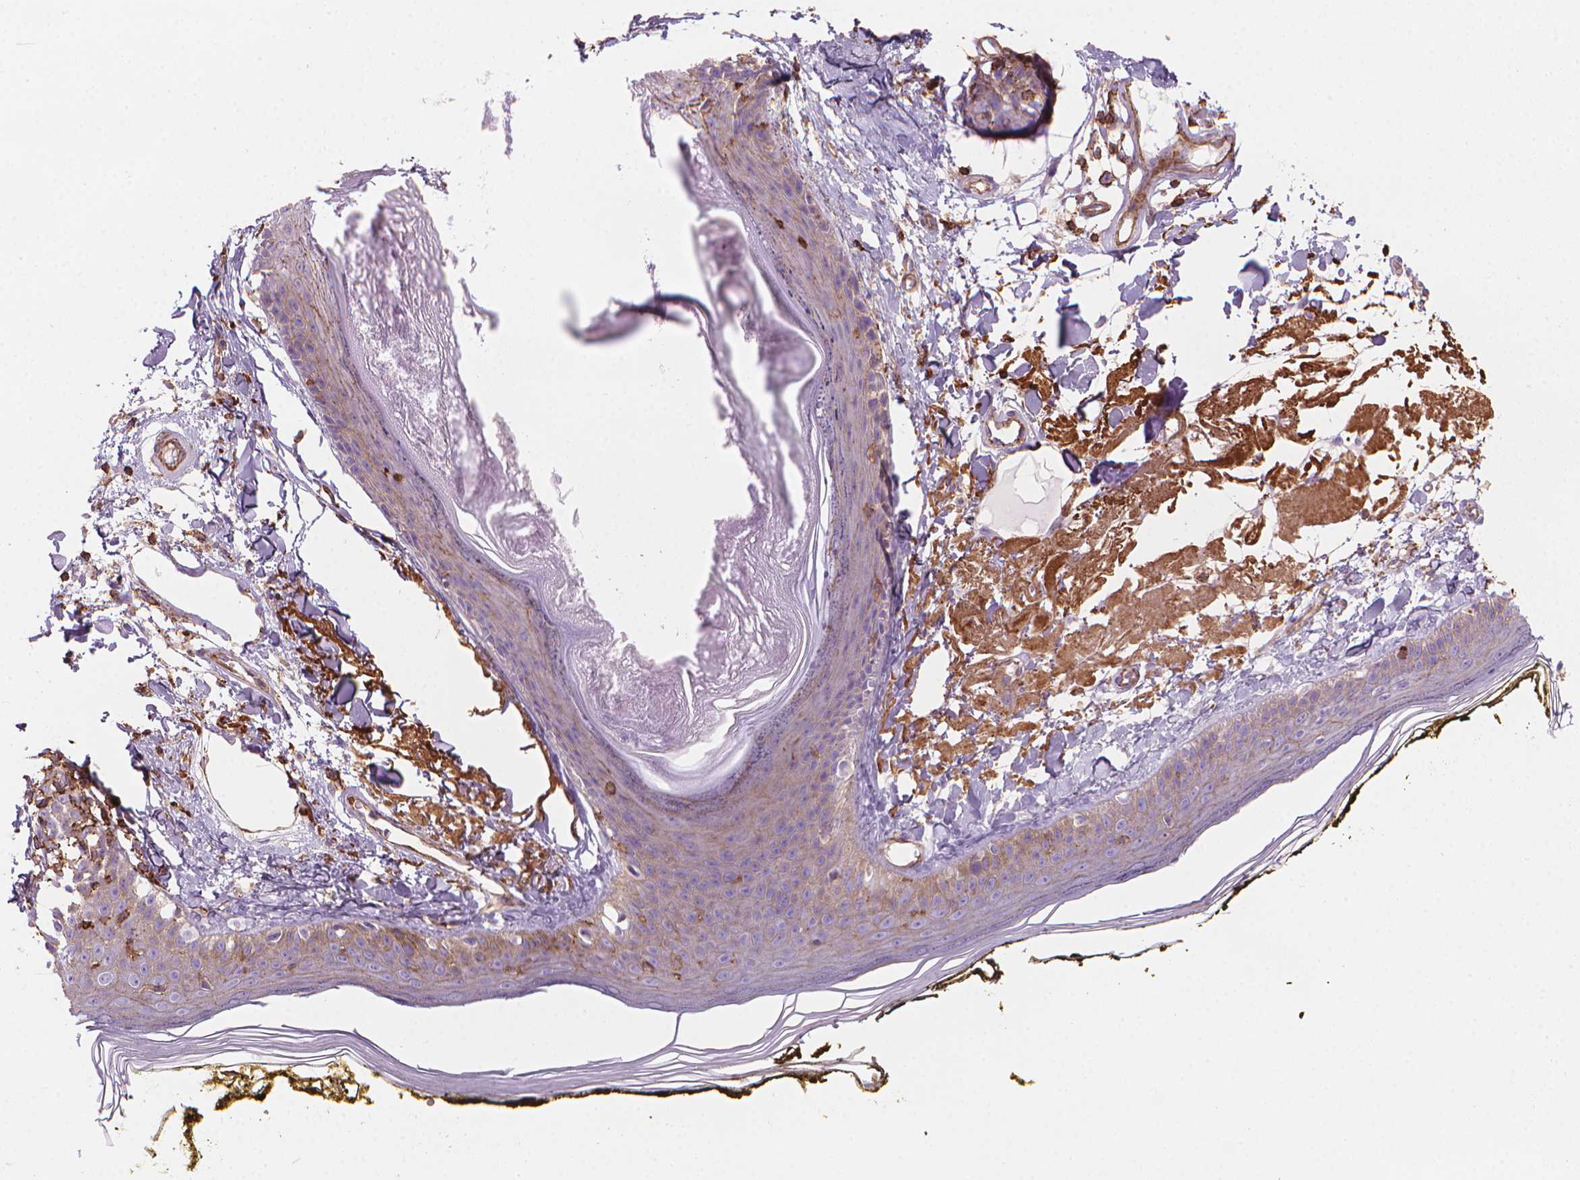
{"staining": {"intensity": "moderate", "quantity": ">75%", "location": "cytoplasmic/membranous"}, "tissue": "skin", "cell_type": "Fibroblasts", "image_type": "normal", "snomed": [{"axis": "morphology", "description": "Normal tissue, NOS"}, {"axis": "topography", "description": "Skin"}], "caption": "This micrograph exhibits unremarkable skin stained with immunohistochemistry (IHC) to label a protein in brown. The cytoplasmic/membranous of fibroblasts show moderate positivity for the protein. Nuclei are counter-stained blue.", "gene": "PATJ", "patient": {"sex": "male", "age": 76}}